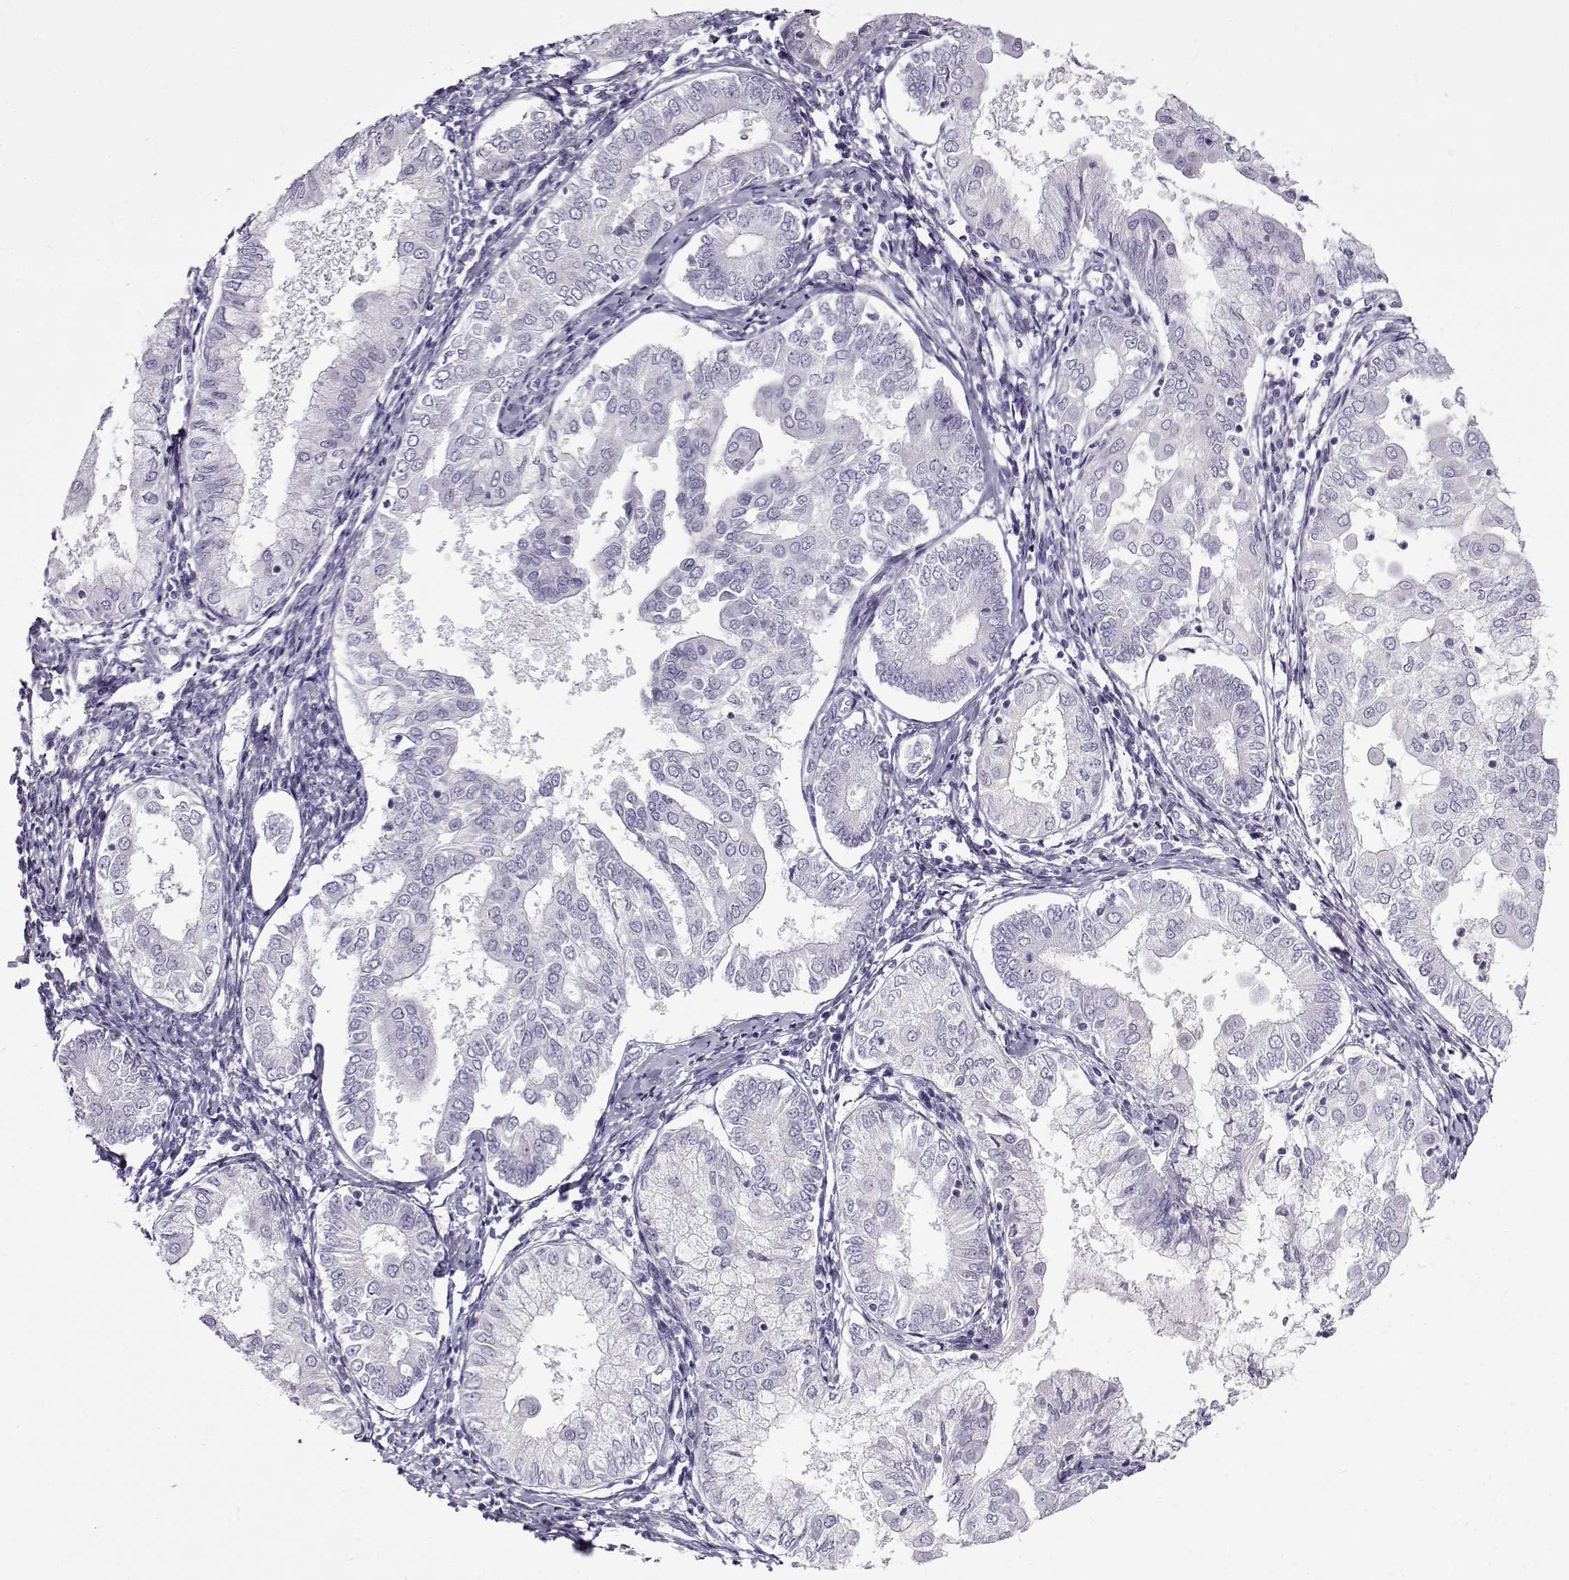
{"staining": {"intensity": "negative", "quantity": "none", "location": "none"}, "tissue": "endometrial cancer", "cell_type": "Tumor cells", "image_type": "cancer", "snomed": [{"axis": "morphology", "description": "Adenocarcinoma, NOS"}, {"axis": "topography", "description": "Endometrium"}], "caption": "Image shows no protein expression in tumor cells of endometrial cancer tissue. The staining was performed using DAB (3,3'-diaminobenzidine) to visualize the protein expression in brown, while the nuclei were stained in blue with hematoxylin (Magnification: 20x).", "gene": "GTSF1L", "patient": {"sex": "female", "age": 68}}